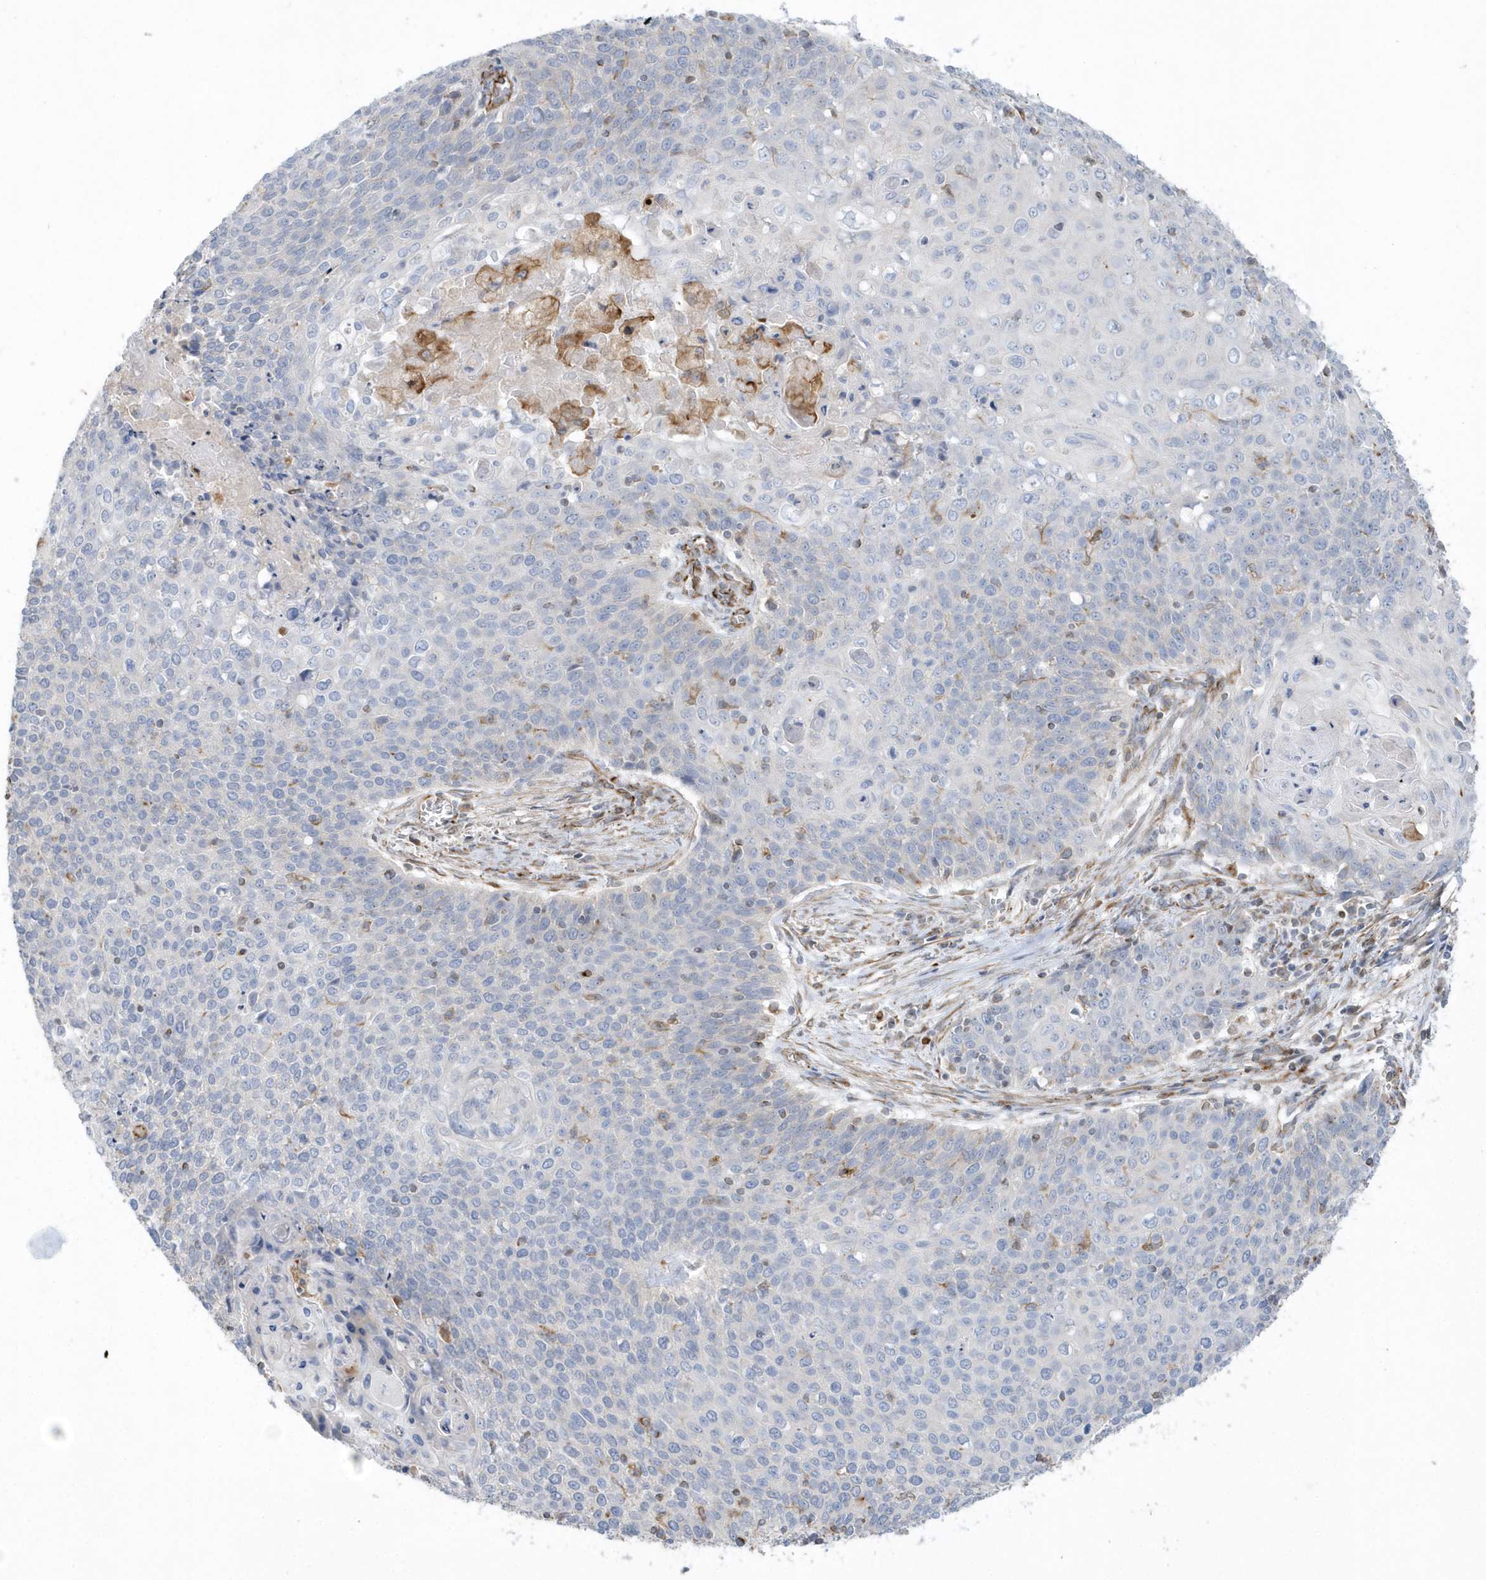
{"staining": {"intensity": "negative", "quantity": "none", "location": "none"}, "tissue": "cervical cancer", "cell_type": "Tumor cells", "image_type": "cancer", "snomed": [{"axis": "morphology", "description": "Squamous cell carcinoma, NOS"}, {"axis": "topography", "description": "Cervix"}], "caption": "Image shows no protein positivity in tumor cells of cervical cancer tissue. (Brightfield microscopy of DAB (3,3'-diaminobenzidine) IHC at high magnification).", "gene": "RAB17", "patient": {"sex": "female", "age": 39}}